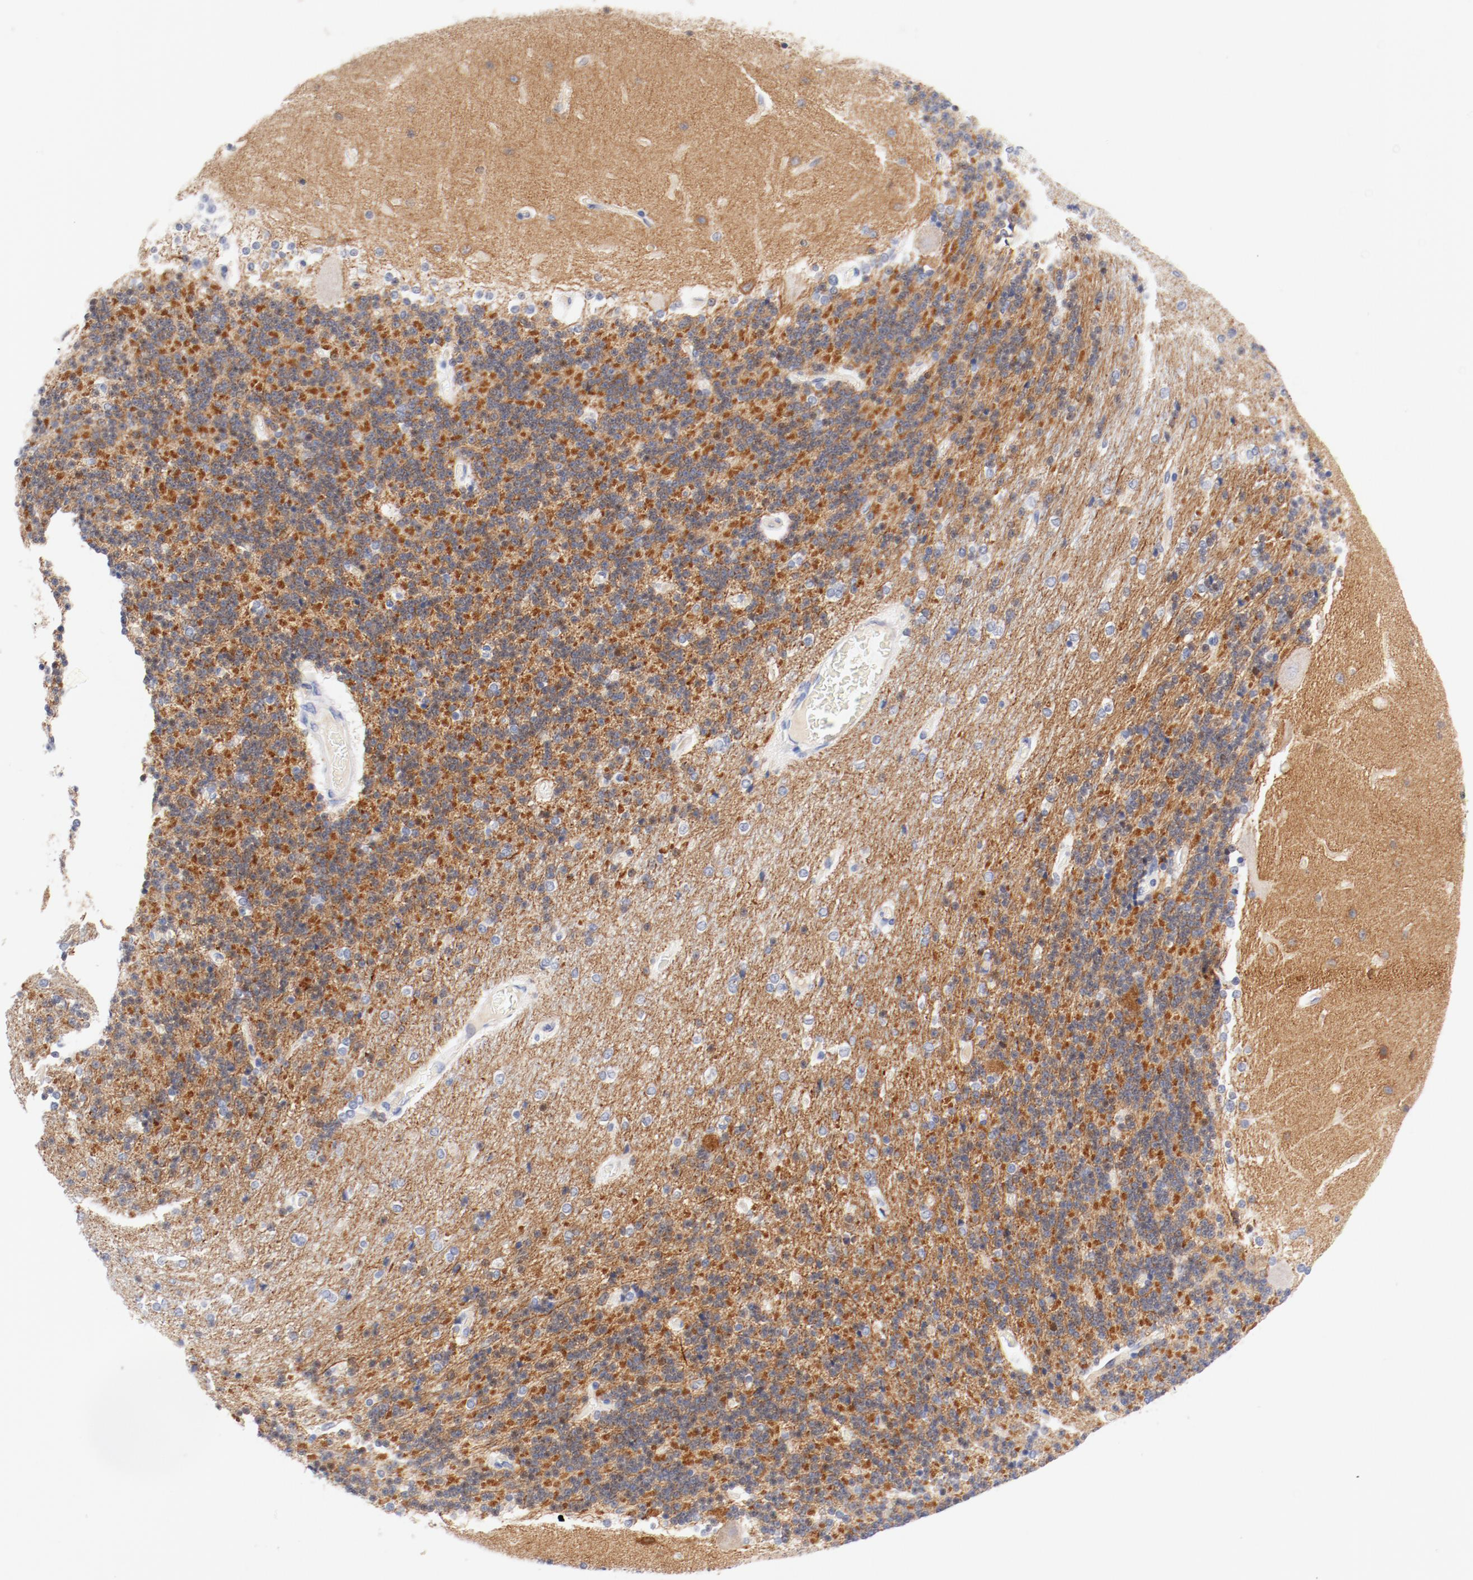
{"staining": {"intensity": "moderate", "quantity": "25%-75%", "location": "cytoplasmic/membranous"}, "tissue": "cerebellum", "cell_type": "Cells in granular layer", "image_type": "normal", "snomed": [{"axis": "morphology", "description": "Normal tissue, NOS"}, {"axis": "topography", "description": "Cerebellum"}], "caption": "The photomicrograph exhibits staining of unremarkable cerebellum, revealing moderate cytoplasmic/membranous protein expression (brown color) within cells in granular layer. (DAB (3,3'-diaminobenzidine) IHC with brightfield microscopy, high magnification).", "gene": "HOMER1", "patient": {"sex": "female", "age": 54}}